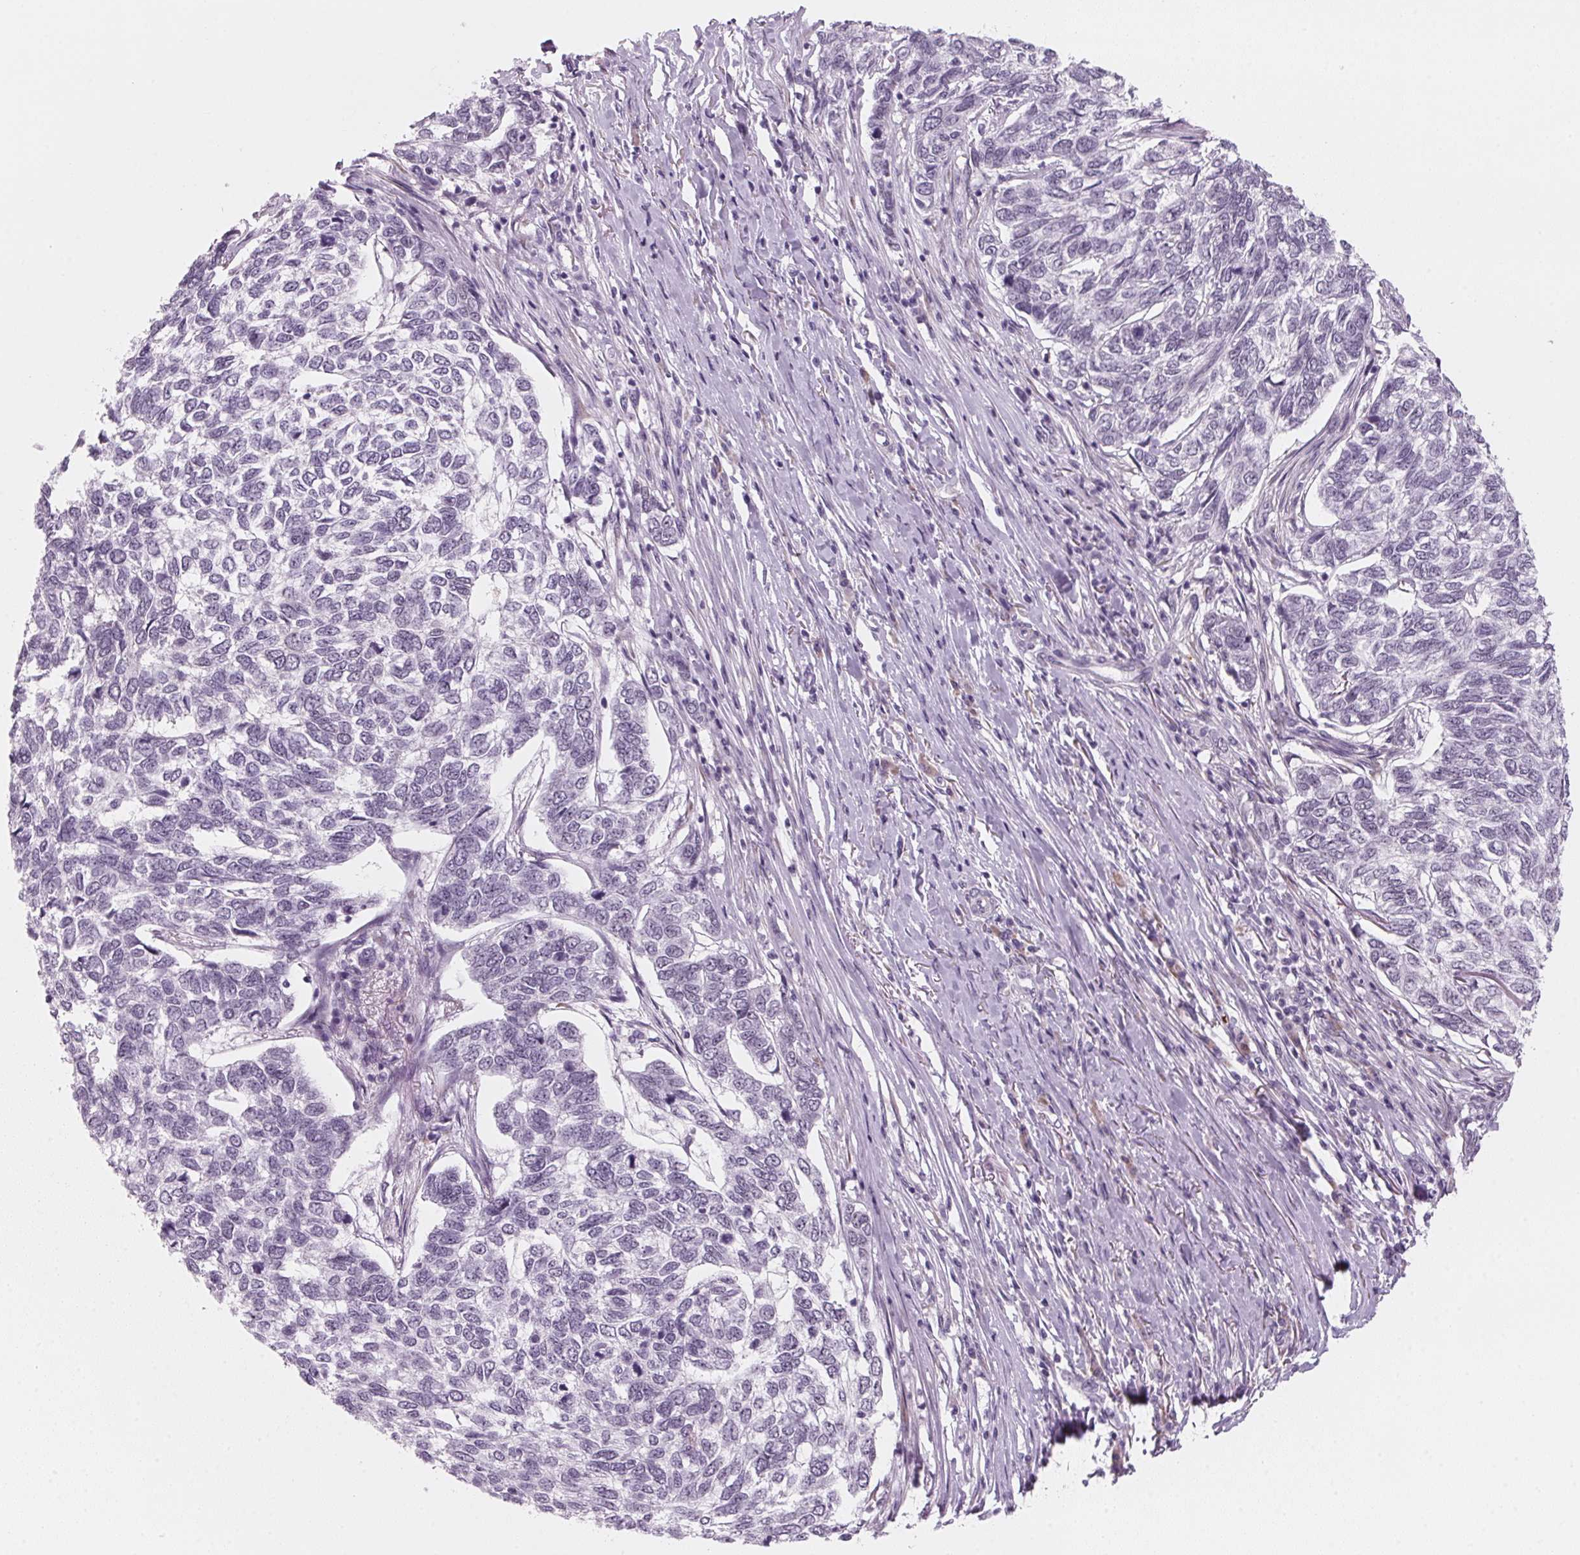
{"staining": {"intensity": "weak", "quantity": "<25%", "location": "nuclear"}, "tissue": "skin cancer", "cell_type": "Tumor cells", "image_type": "cancer", "snomed": [{"axis": "morphology", "description": "Basal cell carcinoma"}, {"axis": "topography", "description": "Skin"}], "caption": "An immunohistochemistry (IHC) image of skin basal cell carcinoma is shown. There is no staining in tumor cells of skin basal cell carcinoma.", "gene": "DNTTIP2", "patient": {"sex": "female", "age": 65}}